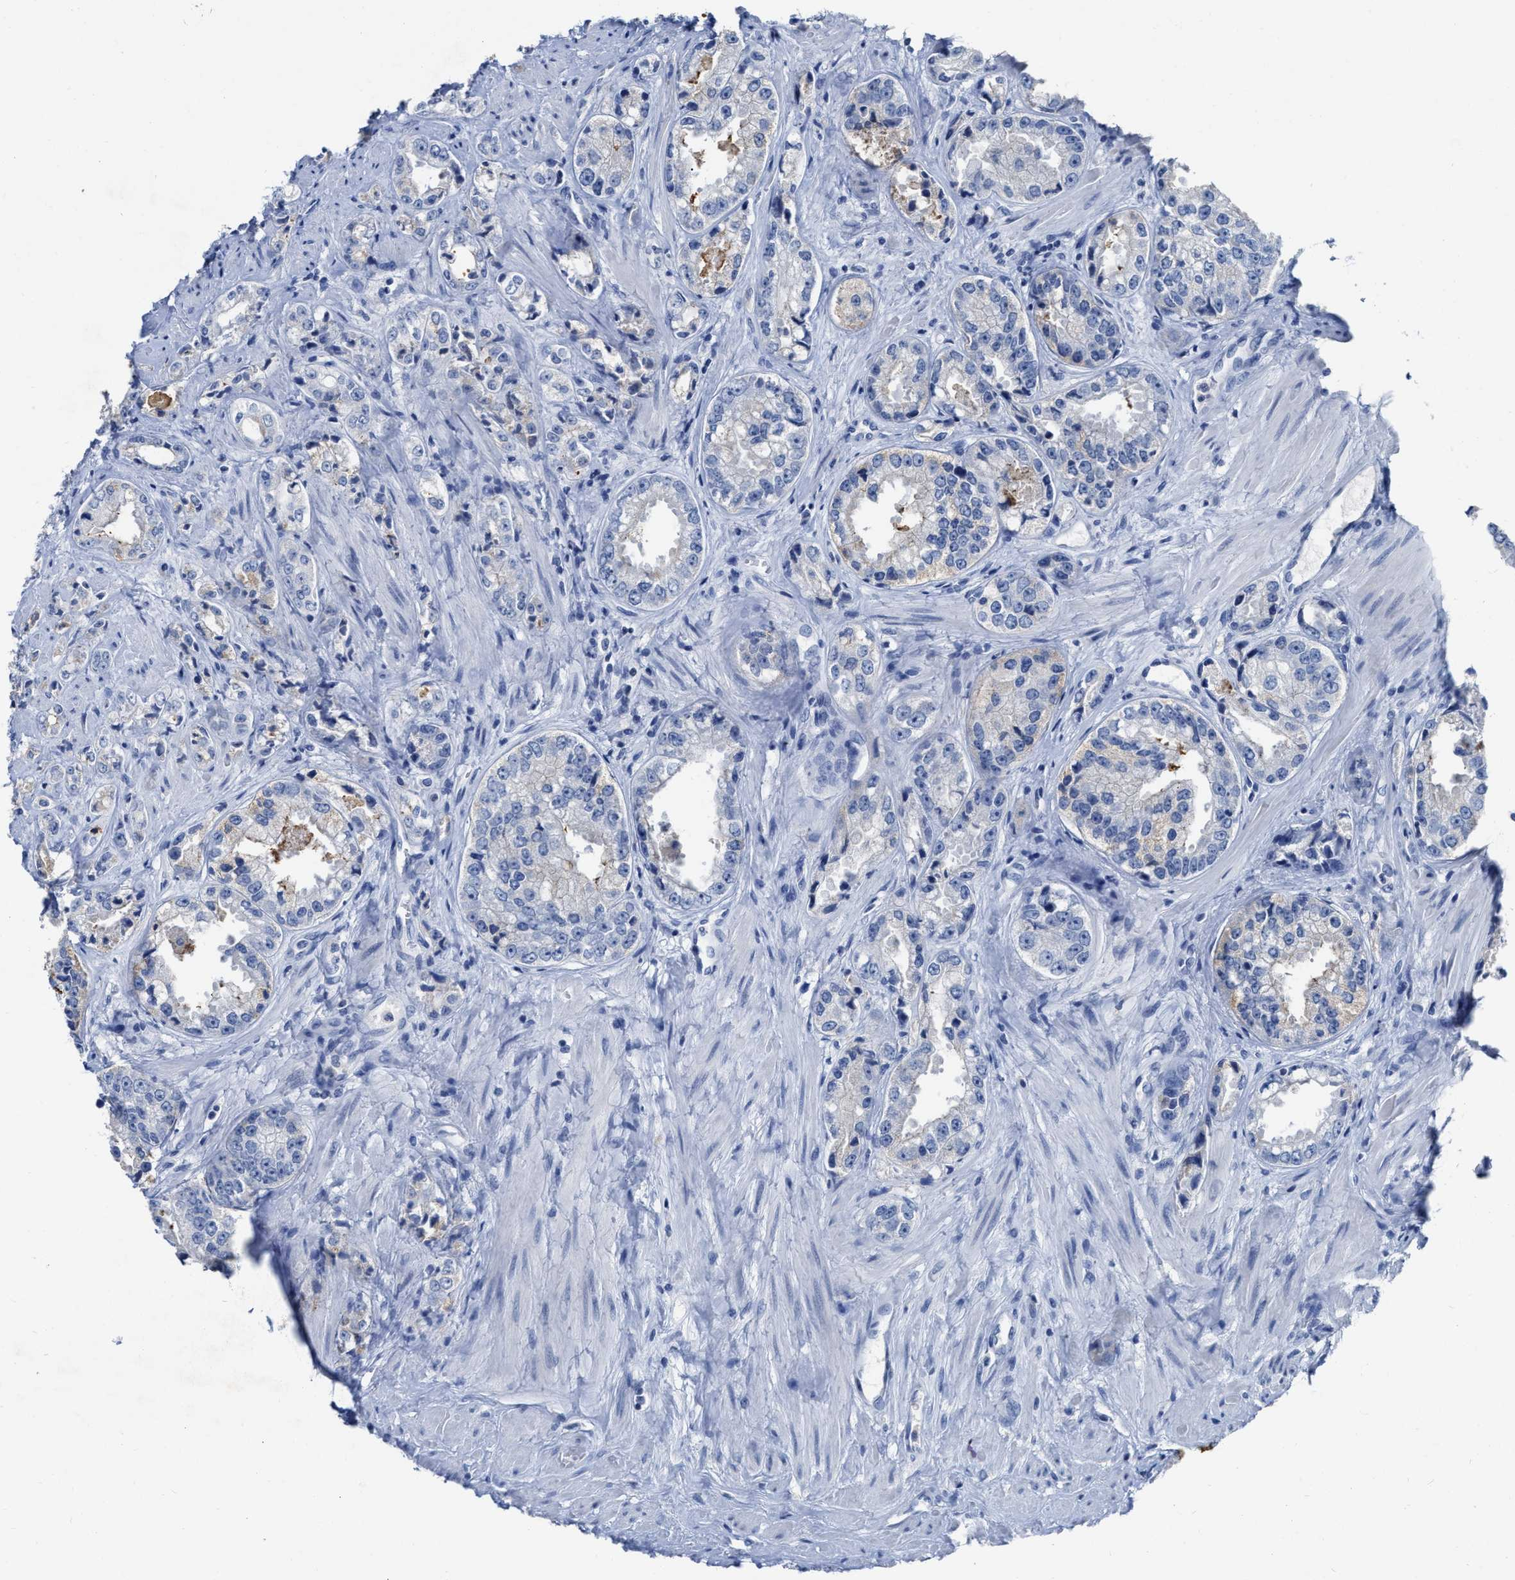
{"staining": {"intensity": "negative", "quantity": "none", "location": "none"}, "tissue": "prostate cancer", "cell_type": "Tumor cells", "image_type": "cancer", "snomed": [{"axis": "morphology", "description": "Adenocarcinoma, High grade"}, {"axis": "topography", "description": "Prostate"}], "caption": "A micrograph of human prostate cancer is negative for staining in tumor cells.", "gene": "CEACAM5", "patient": {"sex": "male", "age": 61}}